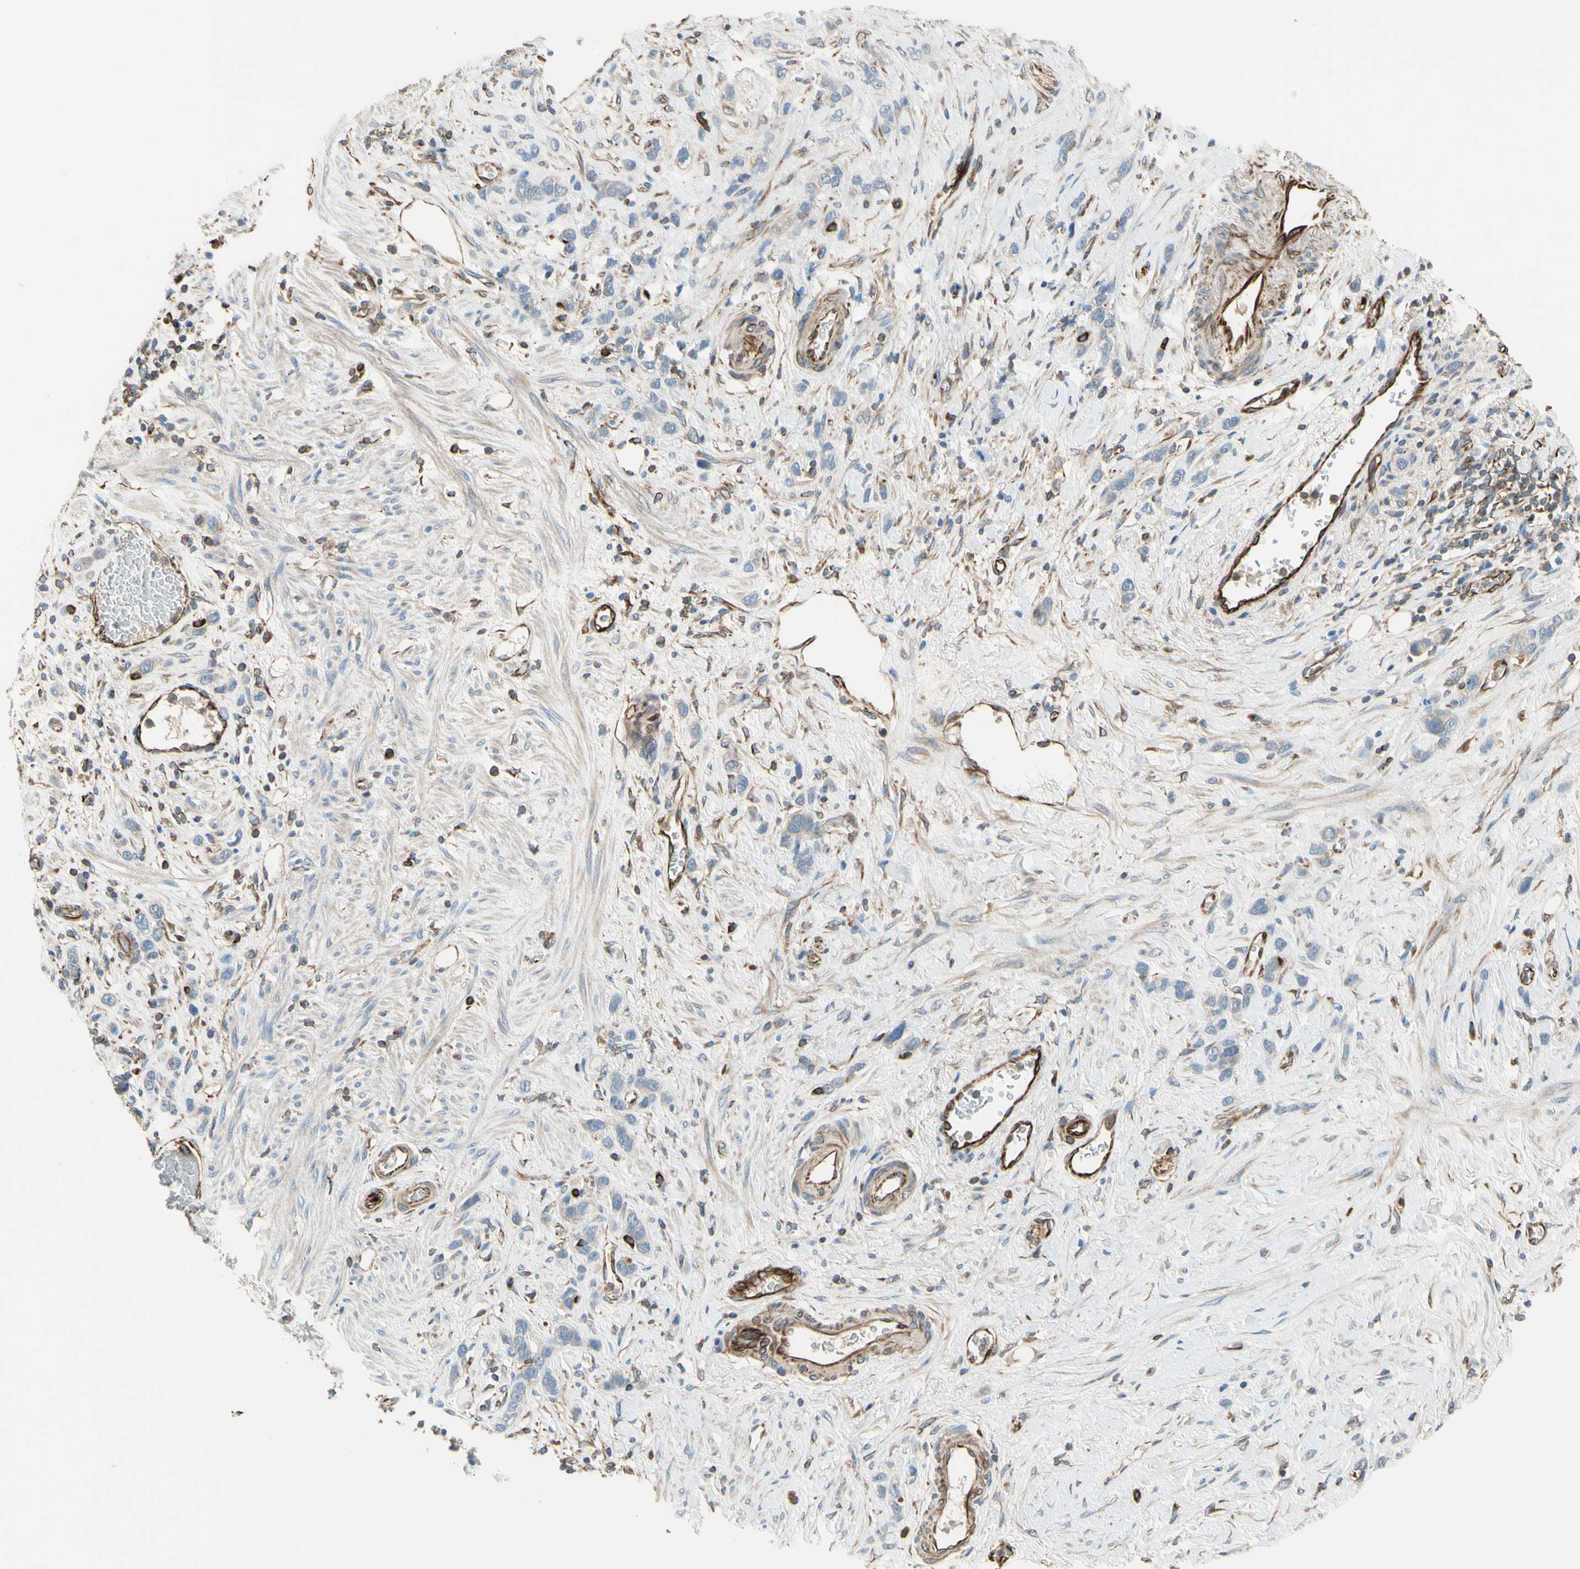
{"staining": {"intensity": "negative", "quantity": "none", "location": "none"}, "tissue": "stomach cancer", "cell_type": "Tumor cells", "image_type": "cancer", "snomed": [{"axis": "morphology", "description": "Adenocarcinoma, NOS"}, {"axis": "morphology", "description": "Adenocarcinoma, High grade"}, {"axis": "topography", "description": "Stomach, upper"}, {"axis": "topography", "description": "Stomach, lower"}], "caption": "DAB immunohistochemical staining of human stomach cancer (adenocarcinoma (high-grade)) shows no significant staining in tumor cells.", "gene": "TRAF2", "patient": {"sex": "female", "age": 65}}